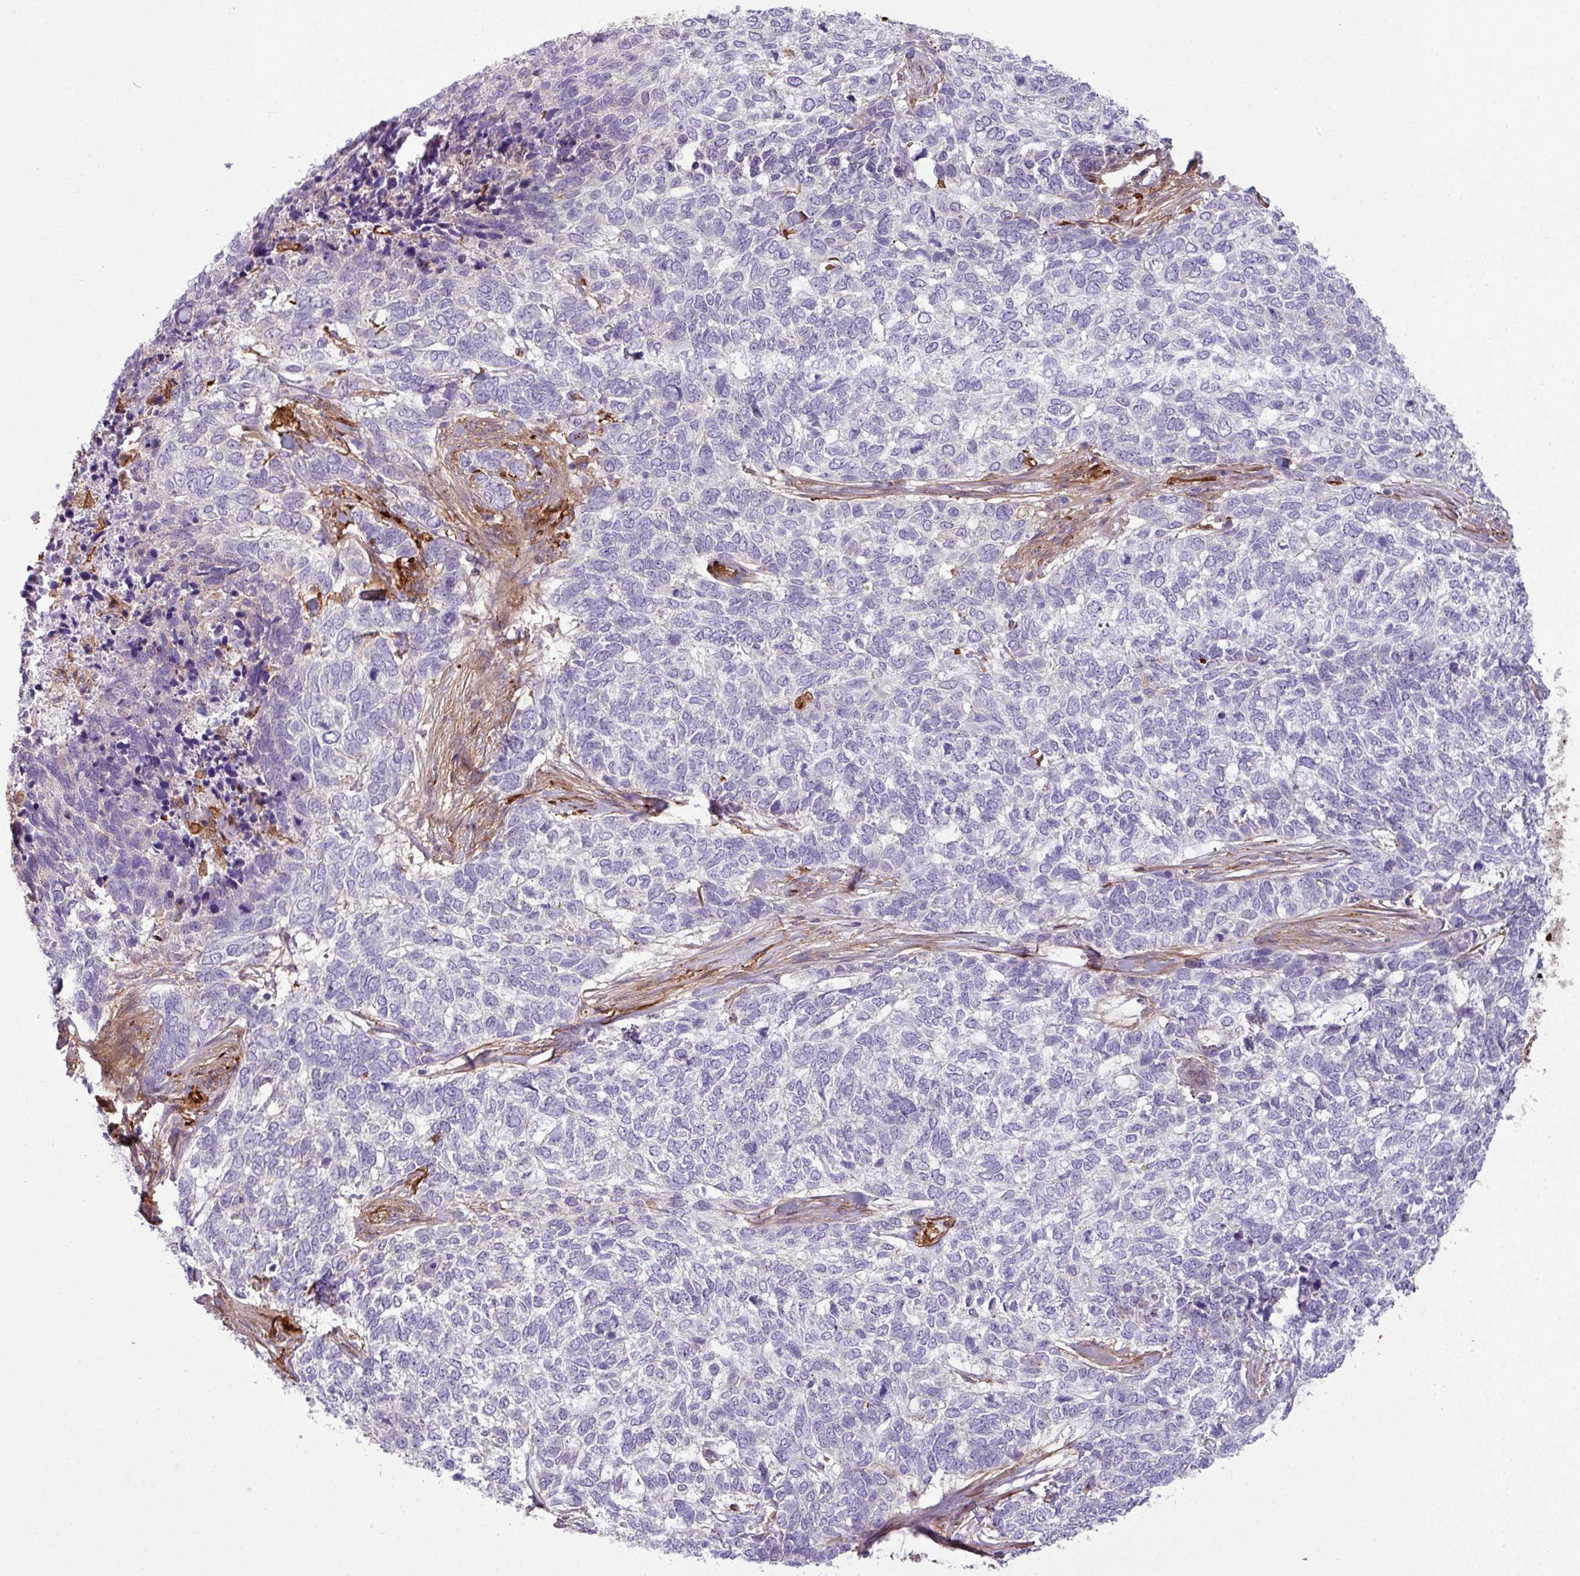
{"staining": {"intensity": "negative", "quantity": "none", "location": "none"}, "tissue": "skin cancer", "cell_type": "Tumor cells", "image_type": "cancer", "snomed": [{"axis": "morphology", "description": "Basal cell carcinoma"}, {"axis": "topography", "description": "Skin"}], "caption": "The histopathology image exhibits no significant expression in tumor cells of skin cancer (basal cell carcinoma).", "gene": "COL8A1", "patient": {"sex": "female", "age": 65}}